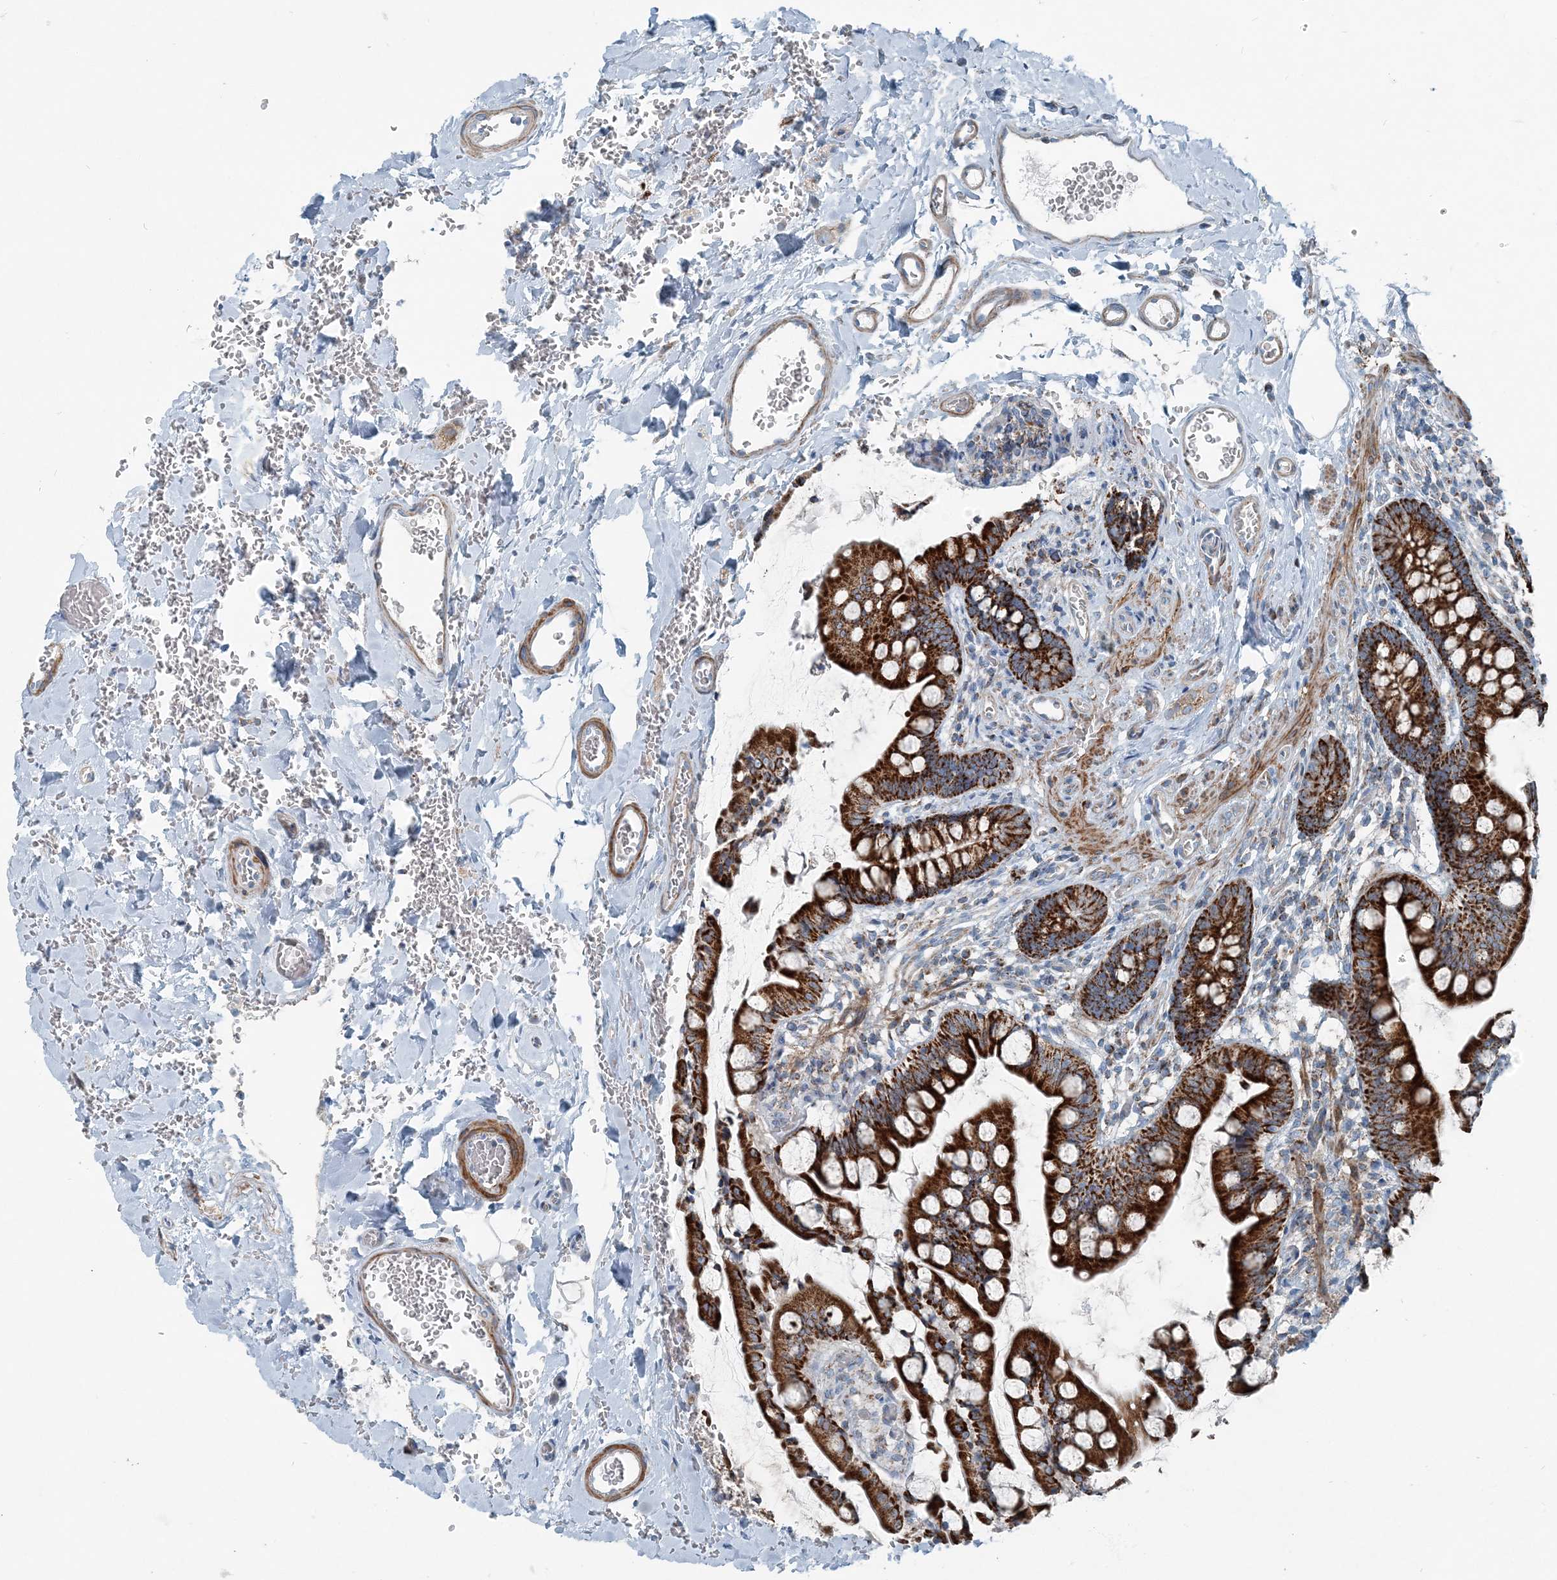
{"staining": {"intensity": "strong", "quantity": ">75%", "location": "cytoplasmic/membranous"}, "tissue": "small intestine", "cell_type": "Glandular cells", "image_type": "normal", "snomed": [{"axis": "morphology", "description": "Normal tissue, NOS"}, {"axis": "topography", "description": "Small intestine"}], "caption": "Immunohistochemistry (DAB) staining of unremarkable small intestine exhibits strong cytoplasmic/membranous protein staining in about >75% of glandular cells. (brown staining indicates protein expression, while blue staining denotes nuclei).", "gene": "INTU", "patient": {"sex": "male", "age": 52}}